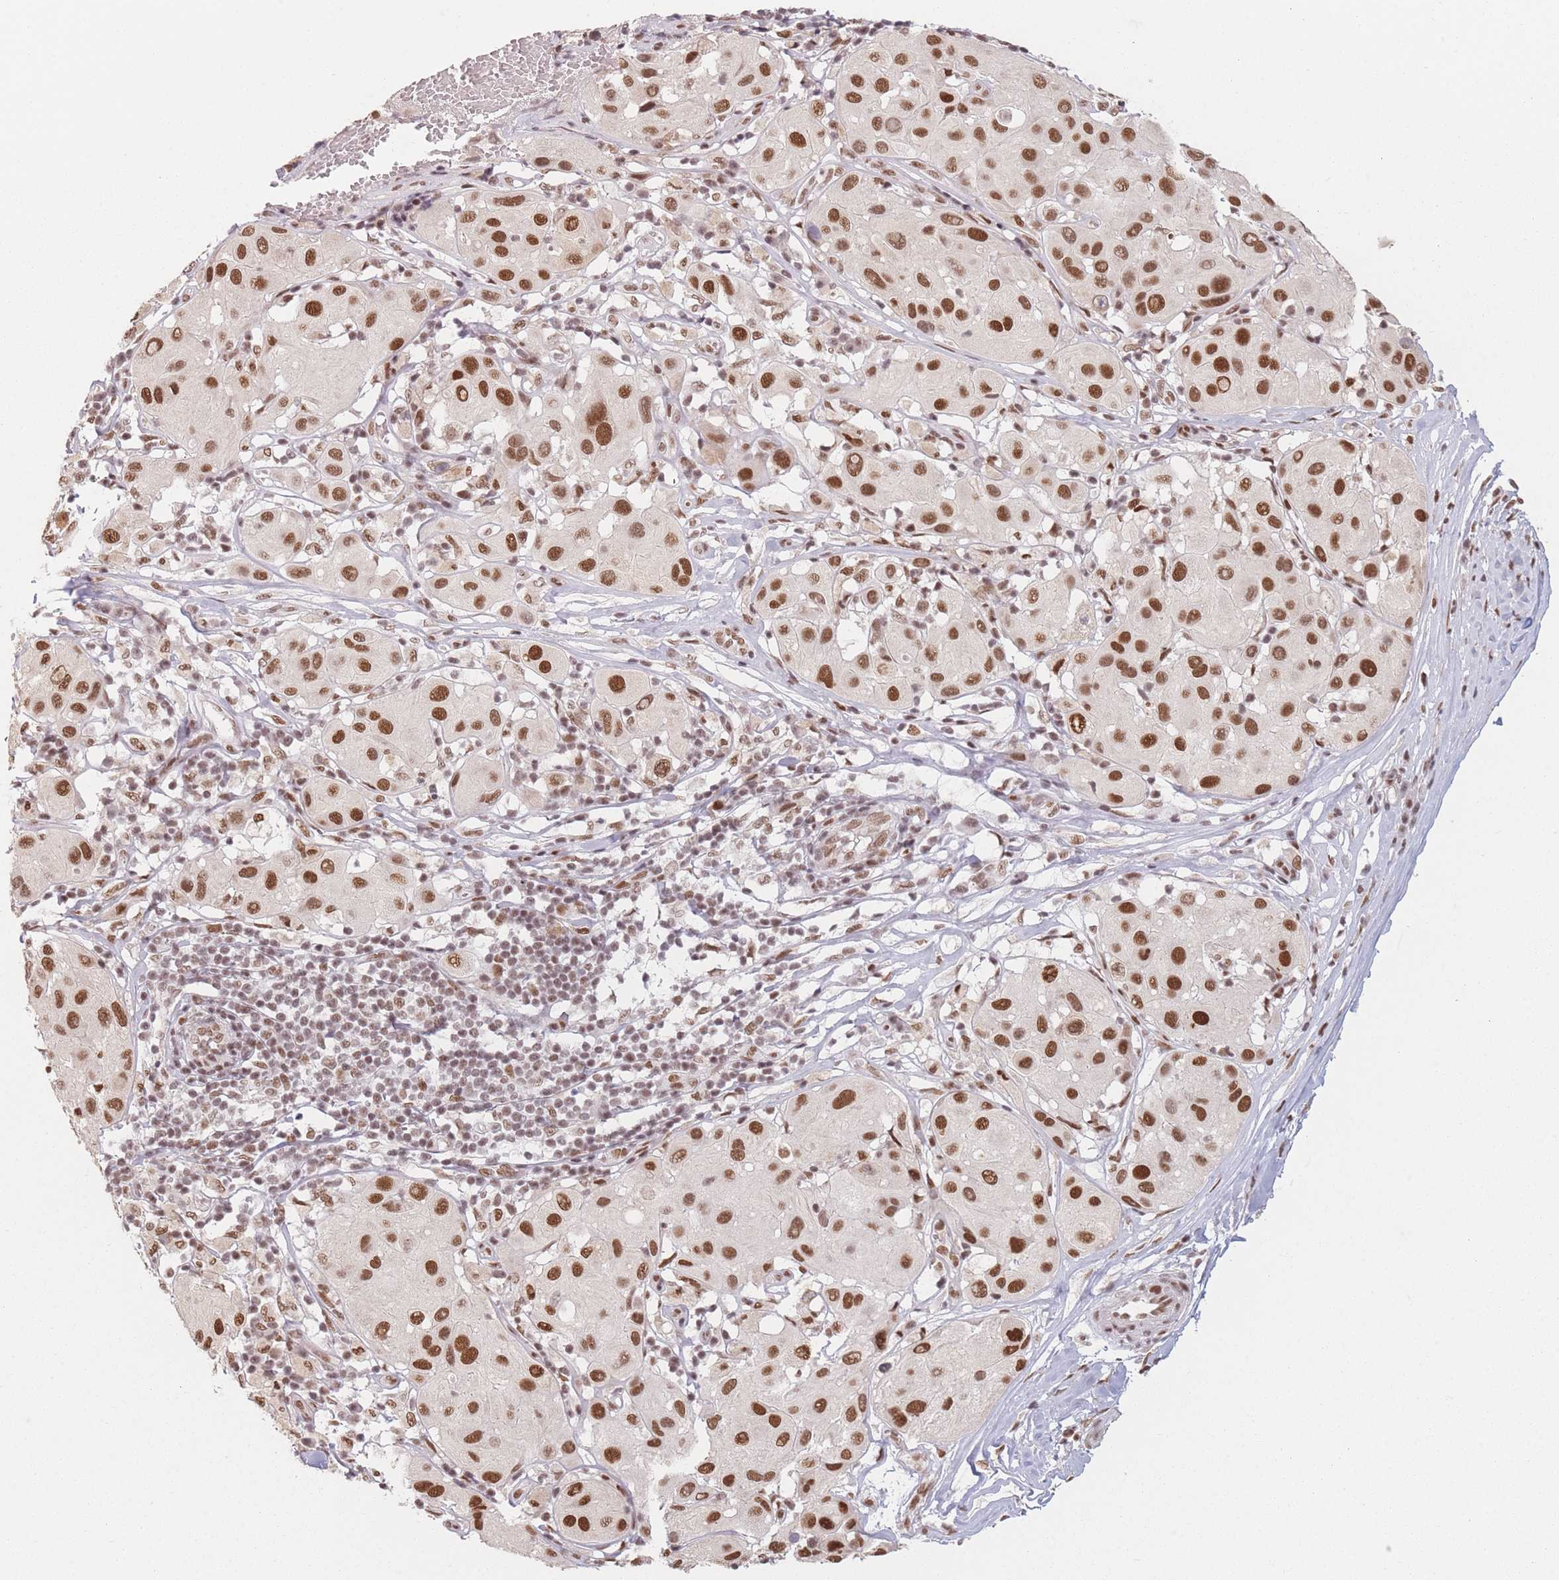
{"staining": {"intensity": "strong", "quantity": ">75%", "location": "nuclear"}, "tissue": "melanoma", "cell_type": "Tumor cells", "image_type": "cancer", "snomed": [{"axis": "morphology", "description": "Malignant melanoma, Metastatic site"}, {"axis": "topography", "description": "Skin"}], "caption": "Malignant melanoma (metastatic site) stained with a brown dye demonstrates strong nuclear positive staining in about >75% of tumor cells.", "gene": "SUPT6H", "patient": {"sex": "male", "age": 41}}